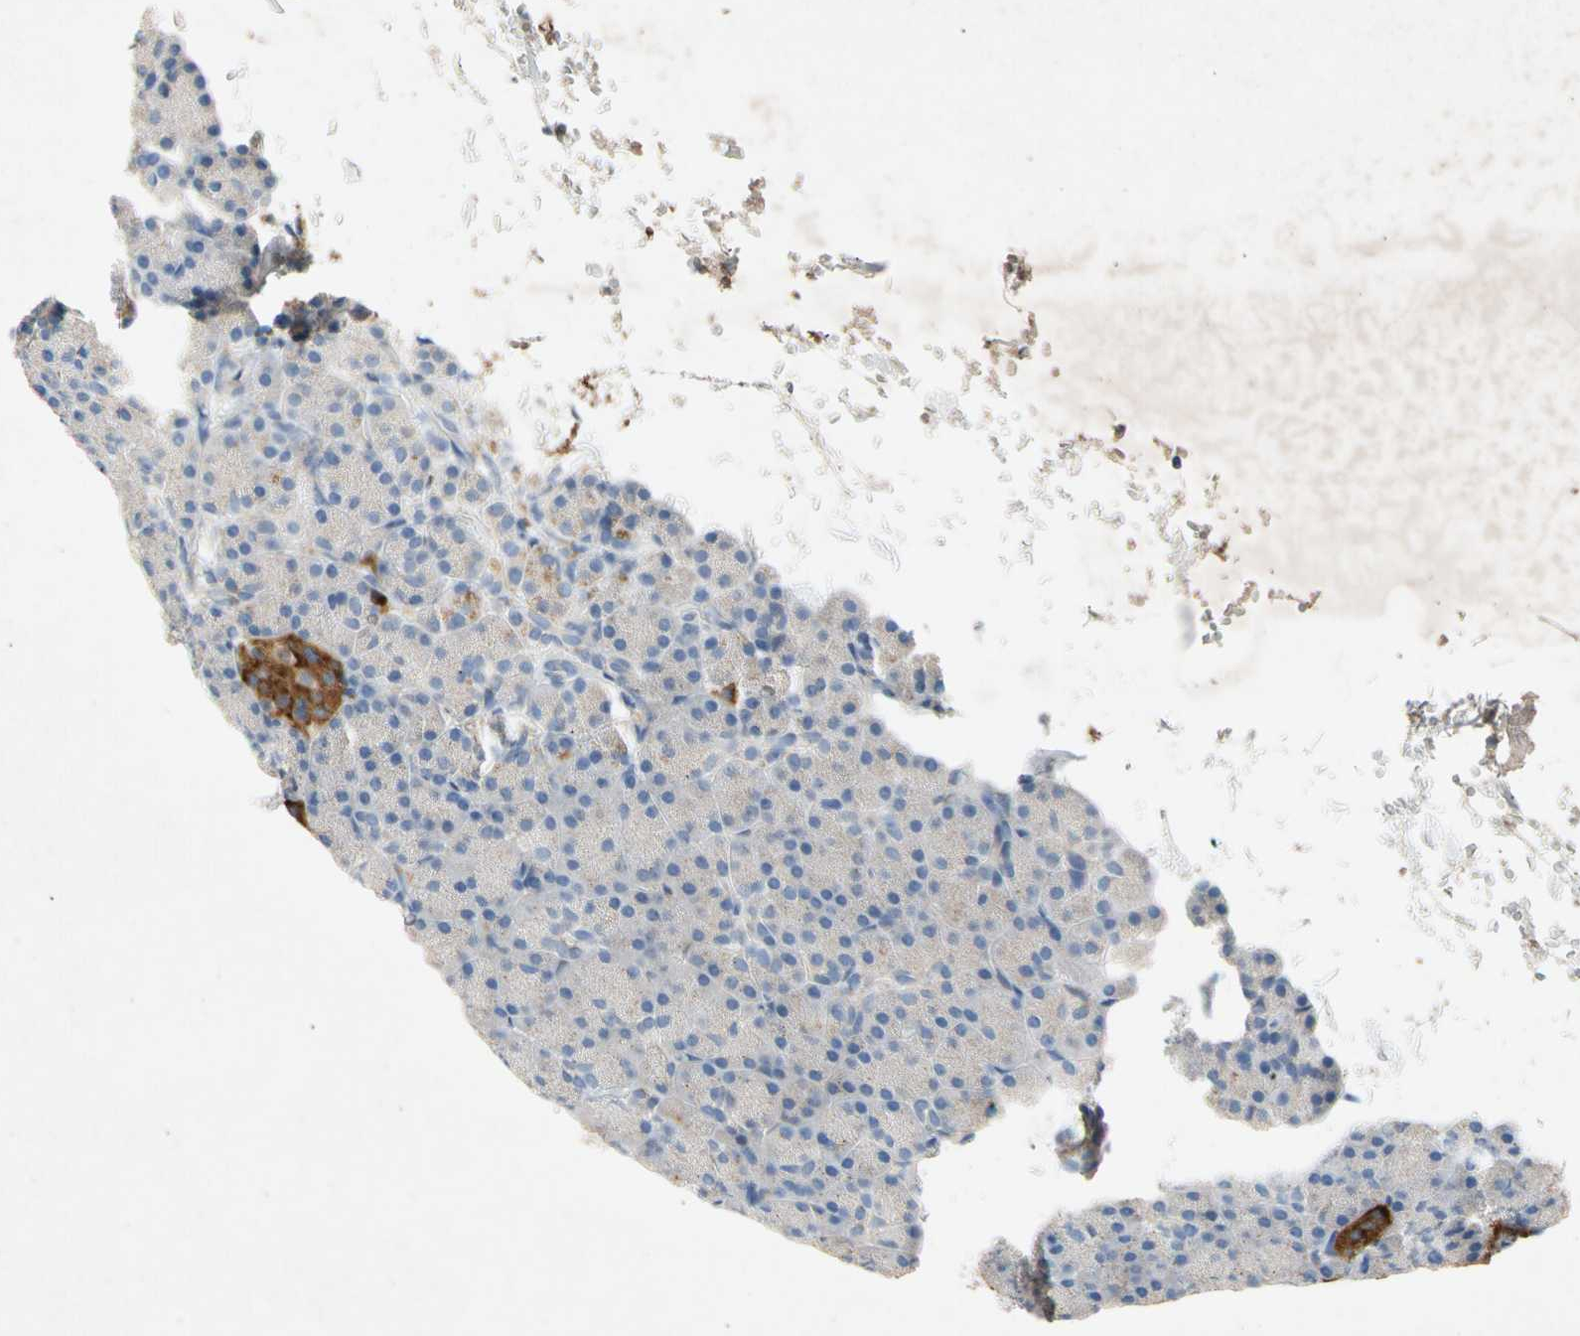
{"staining": {"intensity": "negative", "quantity": "none", "location": "none"}, "tissue": "pancreas", "cell_type": "Exocrine glandular cells", "image_type": "normal", "snomed": [{"axis": "morphology", "description": "Normal tissue, NOS"}, {"axis": "topography", "description": "Pancreas"}], "caption": "Immunohistochemistry (IHC) of unremarkable pancreas shows no positivity in exocrine glandular cells.", "gene": "GASK1B", "patient": {"sex": "female", "age": 43}}